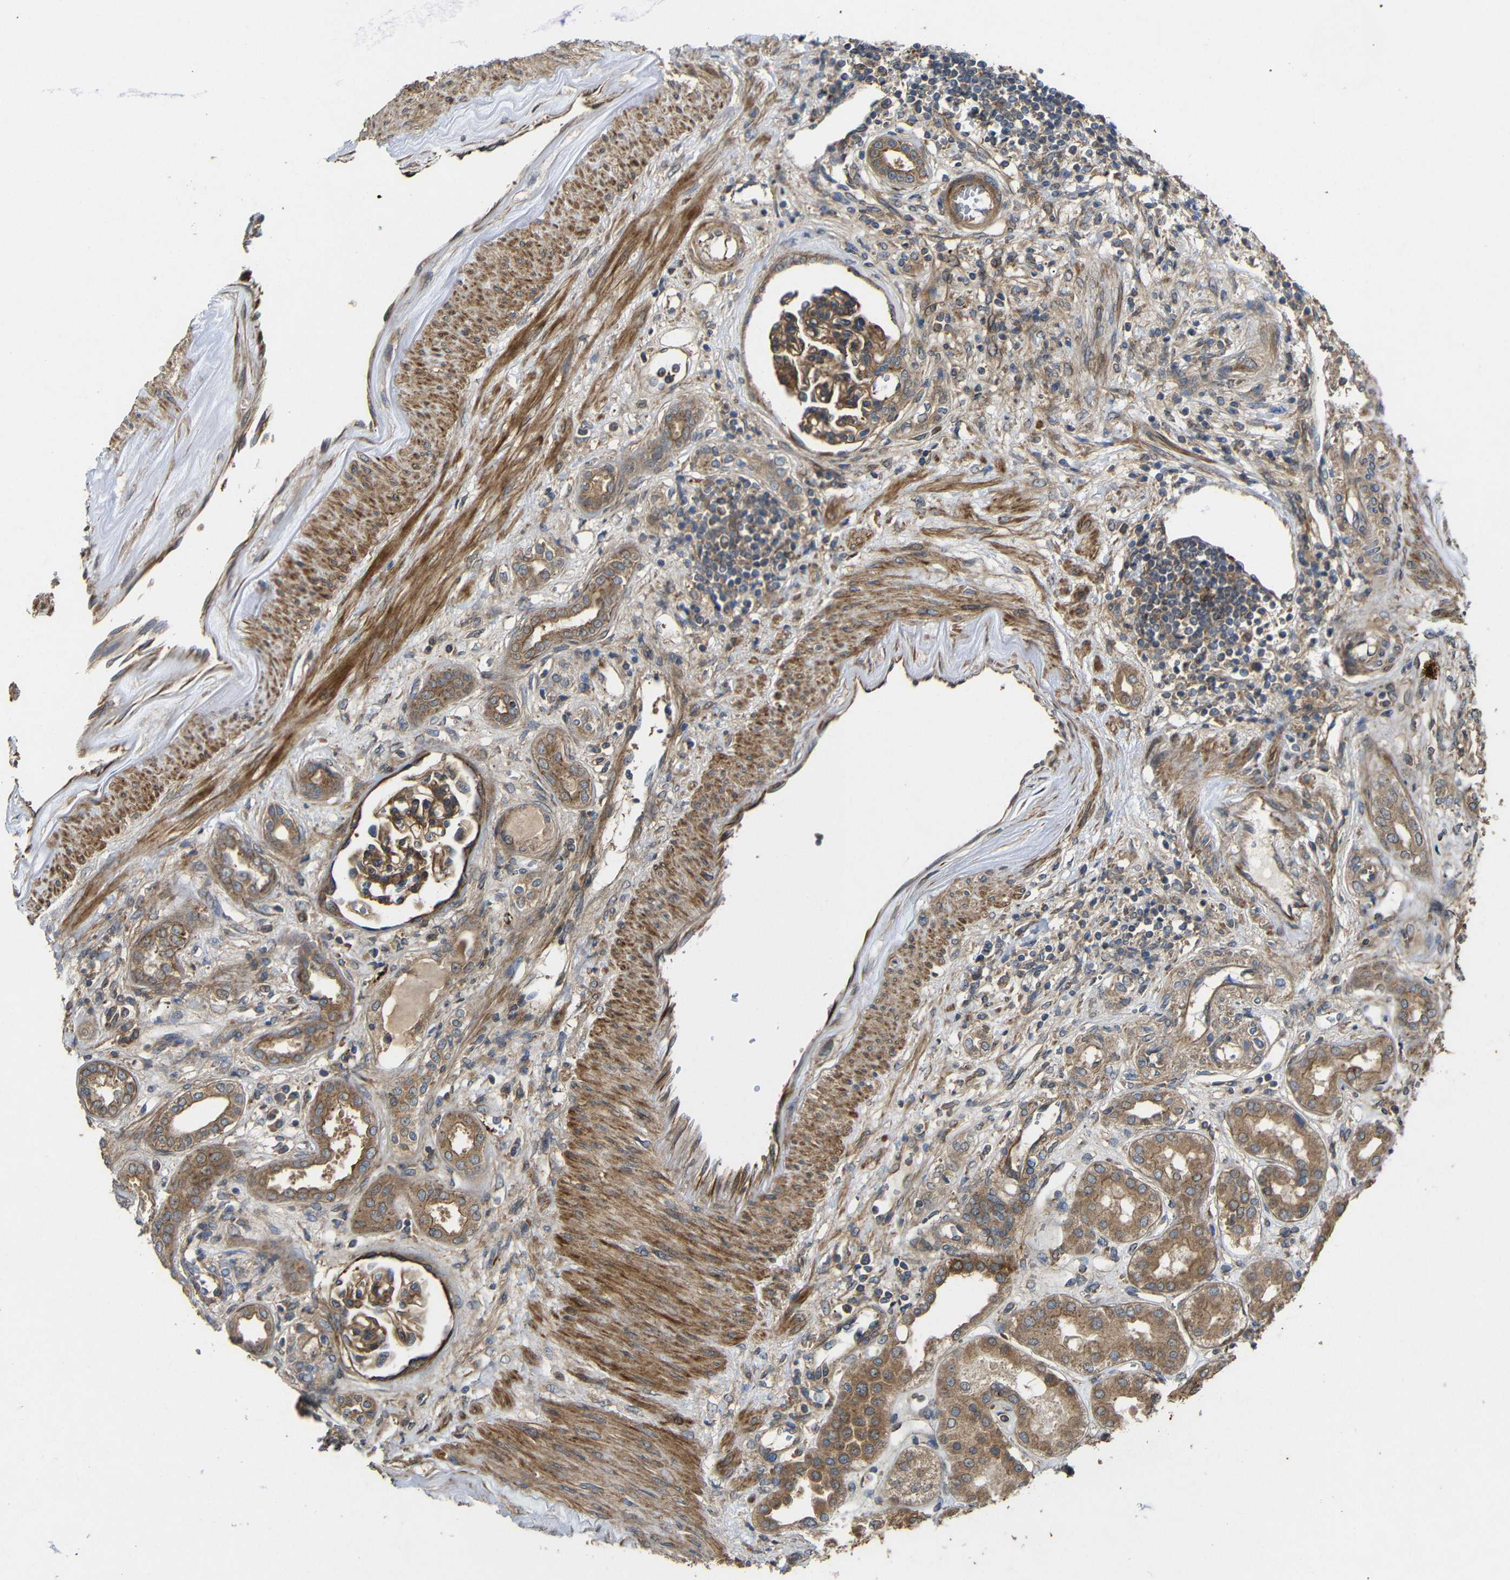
{"staining": {"intensity": "moderate", "quantity": ">75%", "location": "cytoplasmic/membranous"}, "tissue": "kidney", "cell_type": "Cells in glomeruli", "image_type": "normal", "snomed": [{"axis": "morphology", "description": "Normal tissue, NOS"}, {"axis": "topography", "description": "Kidney"}], "caption": "Moderate cytoplasmic/membranous positivity for a protein is appreciated in about >75% of cells in glomeruli of unremarkable kidney using immunohistochemistry (IHC).", "gene": "EIF2S1", "patient": {"sex": "male", "age": 59}}